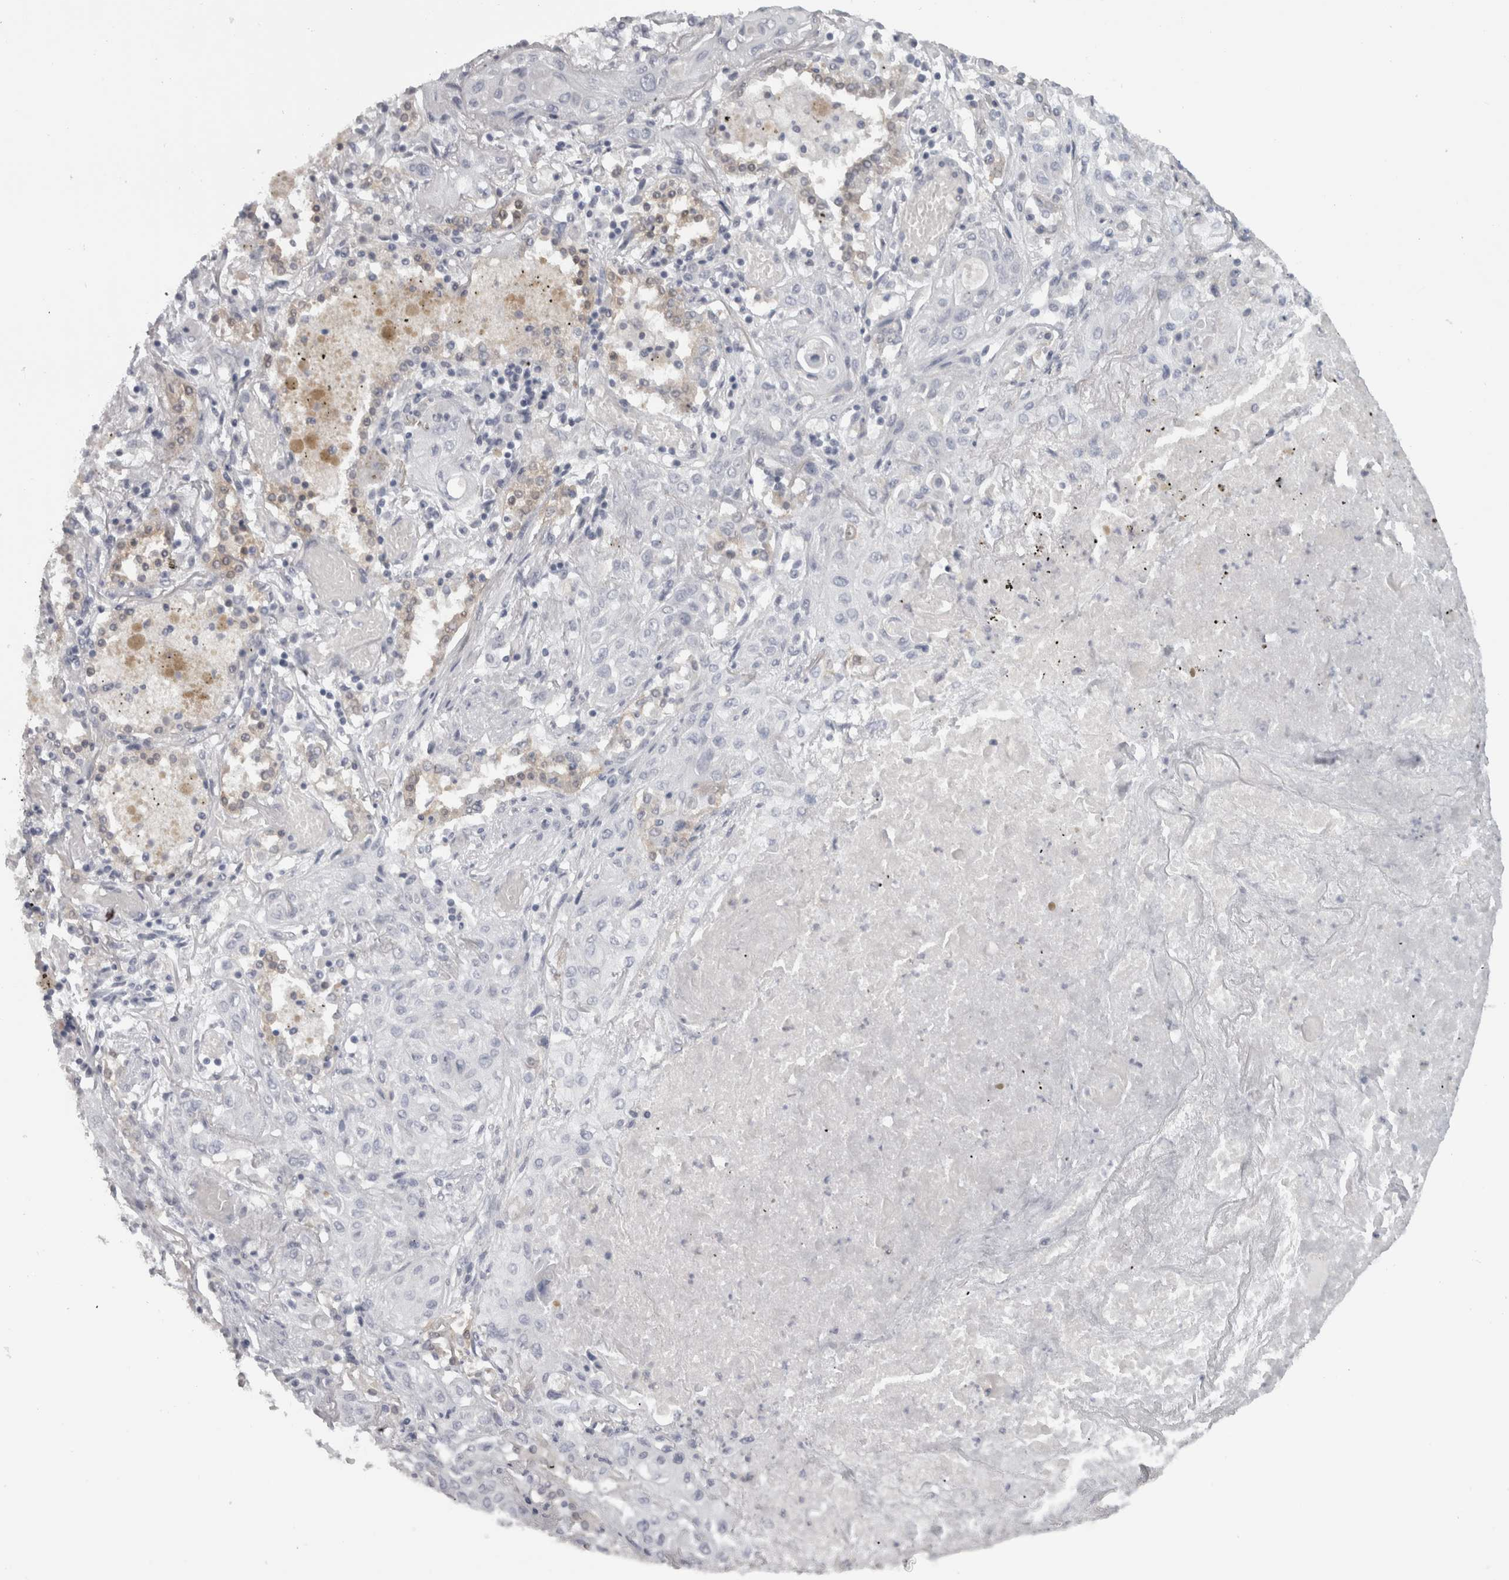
{"staining": {"intensity": "negative", "quantity": "none", "location": "none"}, "tissue": "lung cancer", "cell_type": "Tumor cells", "image_type": "cancer", "snomed": [{"axis": "morphology", "description": "Squamous cell carcinoma, NOS"}, {"axis": "topography", "description": "Lung"}], "caption": "Immunohistochemistry (IHC) image of neoplastic tissue: lung squamous cell carcinoma stained with DAB (3,3'-diaminobenzidine) exhibits no significant protein staining in tumor cells.", "gene": "PPP1R12B", "patient": {"sex": "female", "age": 47}}